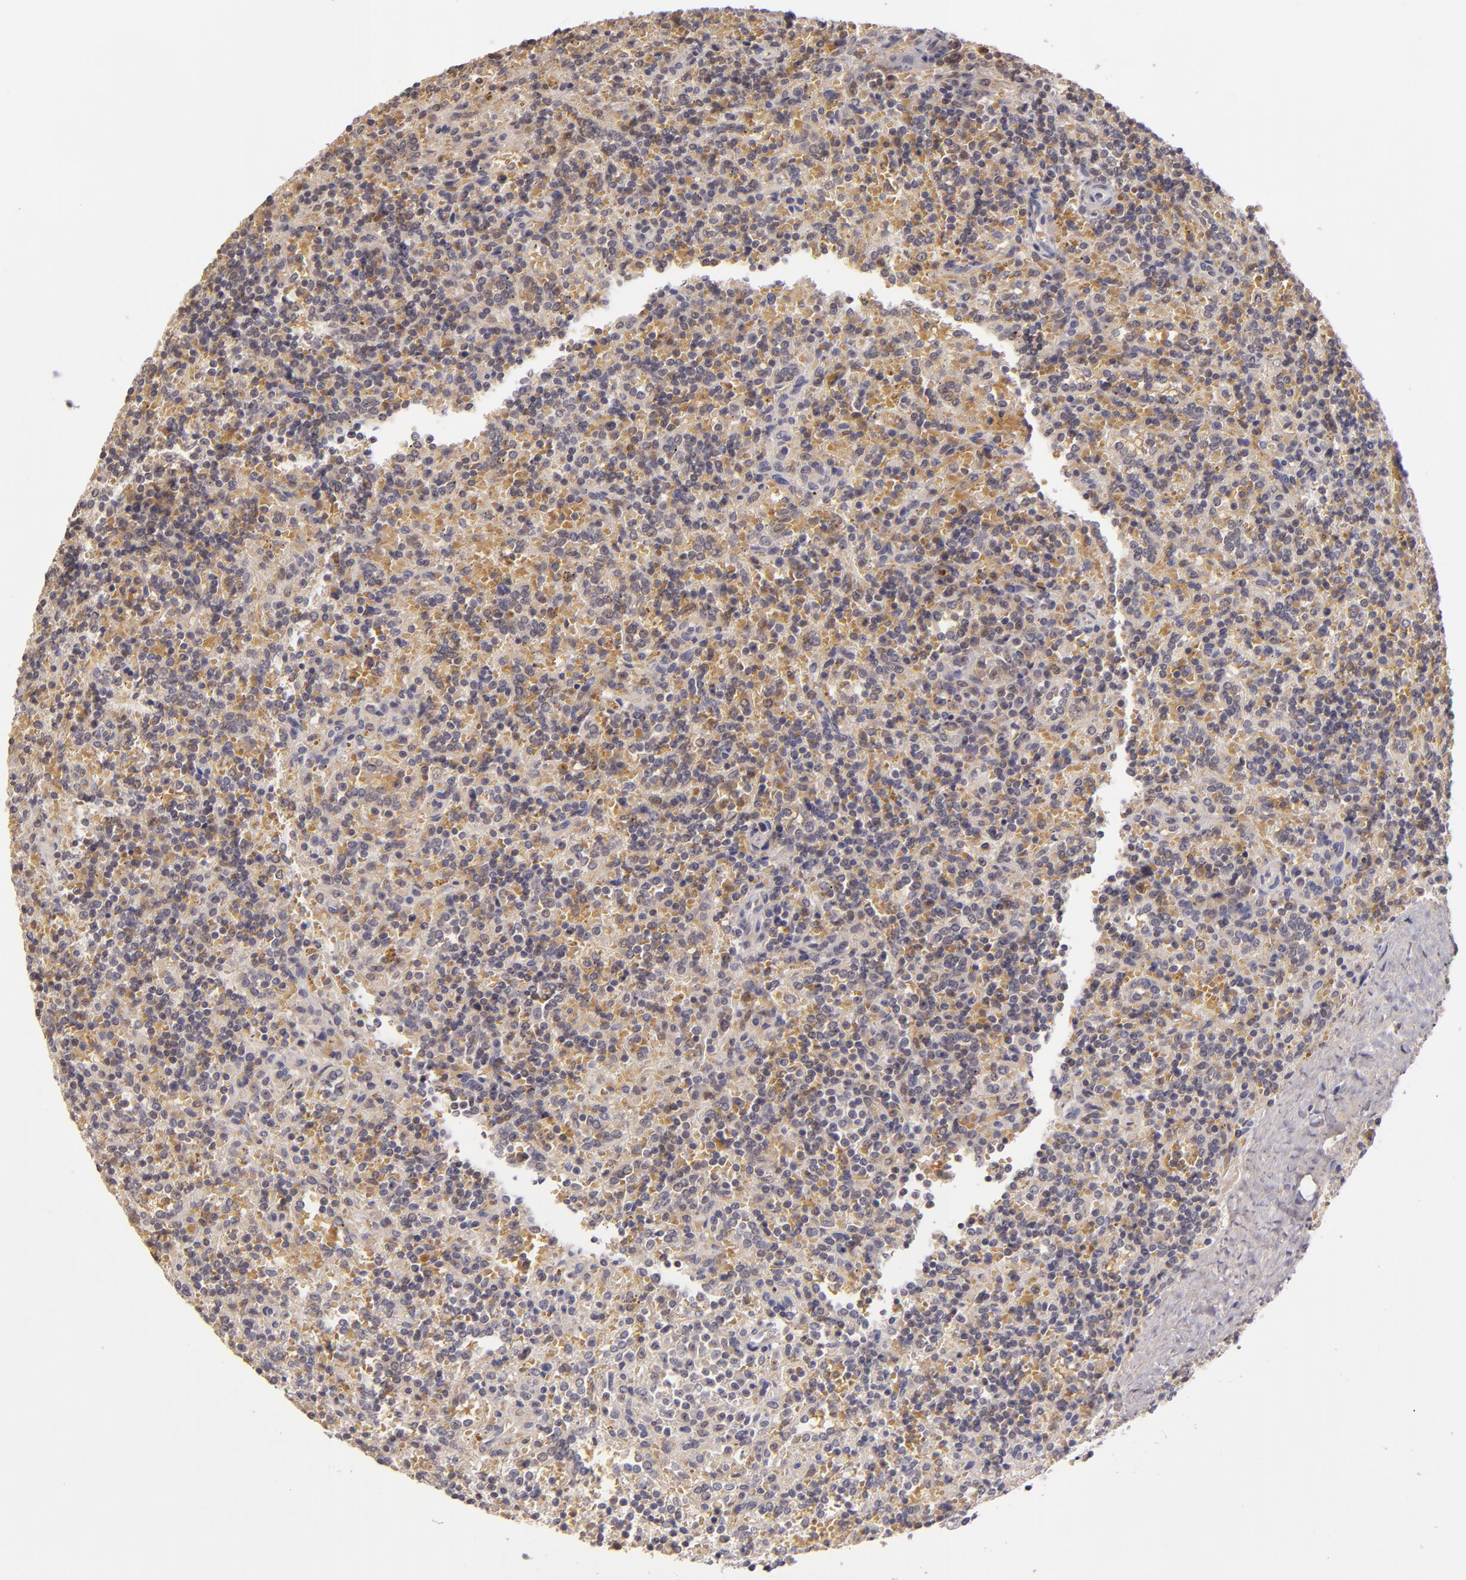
{"staining": {"intensity": "weak", "quantity": "<25%", "location": "nuclear"}, "tissue": "lymphoma", "cell_type": "Tumor cells", "image_type": "cancer", "snomed": [{"axis": "morphology", "description": "Malignant lymphoma, non-Hodgkin's type, Low grade"}, {"axis": "topography", "description": "Spleen"}], "caption": "Tumor cells show no significant staining in malignant lymphoma, non-Hodgkin's type (low-grade).", "gene": "LRG1", "patient": {"sex": "male", "age": 67}}